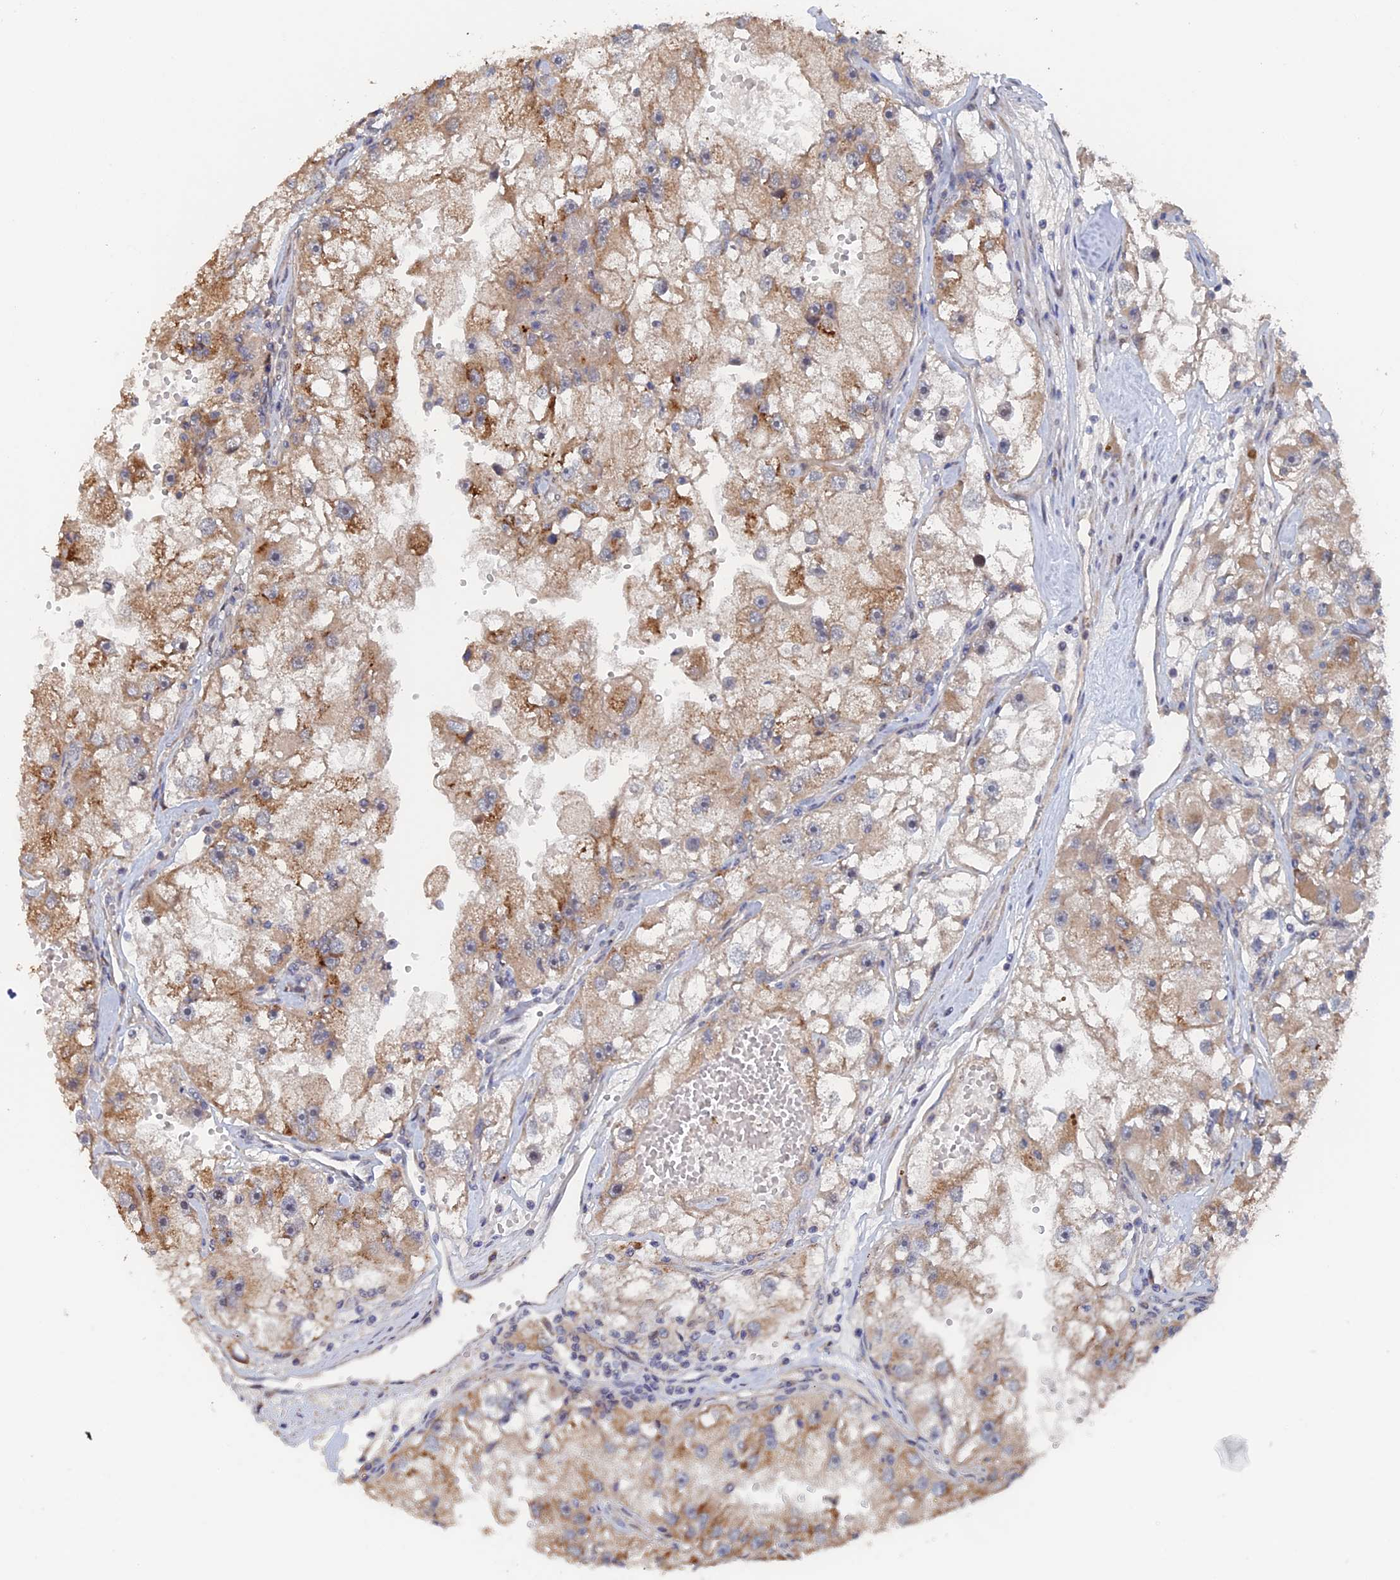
{"staining": {"intensity": "moderate", "quantity": ">75%", "location": "cytoplasmic/membranous"}, "tissue": "renal cancer", "cell_type": "Tumor cells", "image_type": "cancer", "snomed": [{"axis": "morphology", "description": "Adenocarcinoma, NOS"}, {"axis": "topography", "description": "Kidney"}], "caption": "Immunohistochemical staining of renal adenocarcinoma reveals moderate cytoplasmic/membranous protein staining in approximately >75% of tumor cells. Ihc stains the protein of interest in brown and the nuclei are stained blue.", "gene": "ELOVL6", "patient": {"sex": "male", "age": 63}}